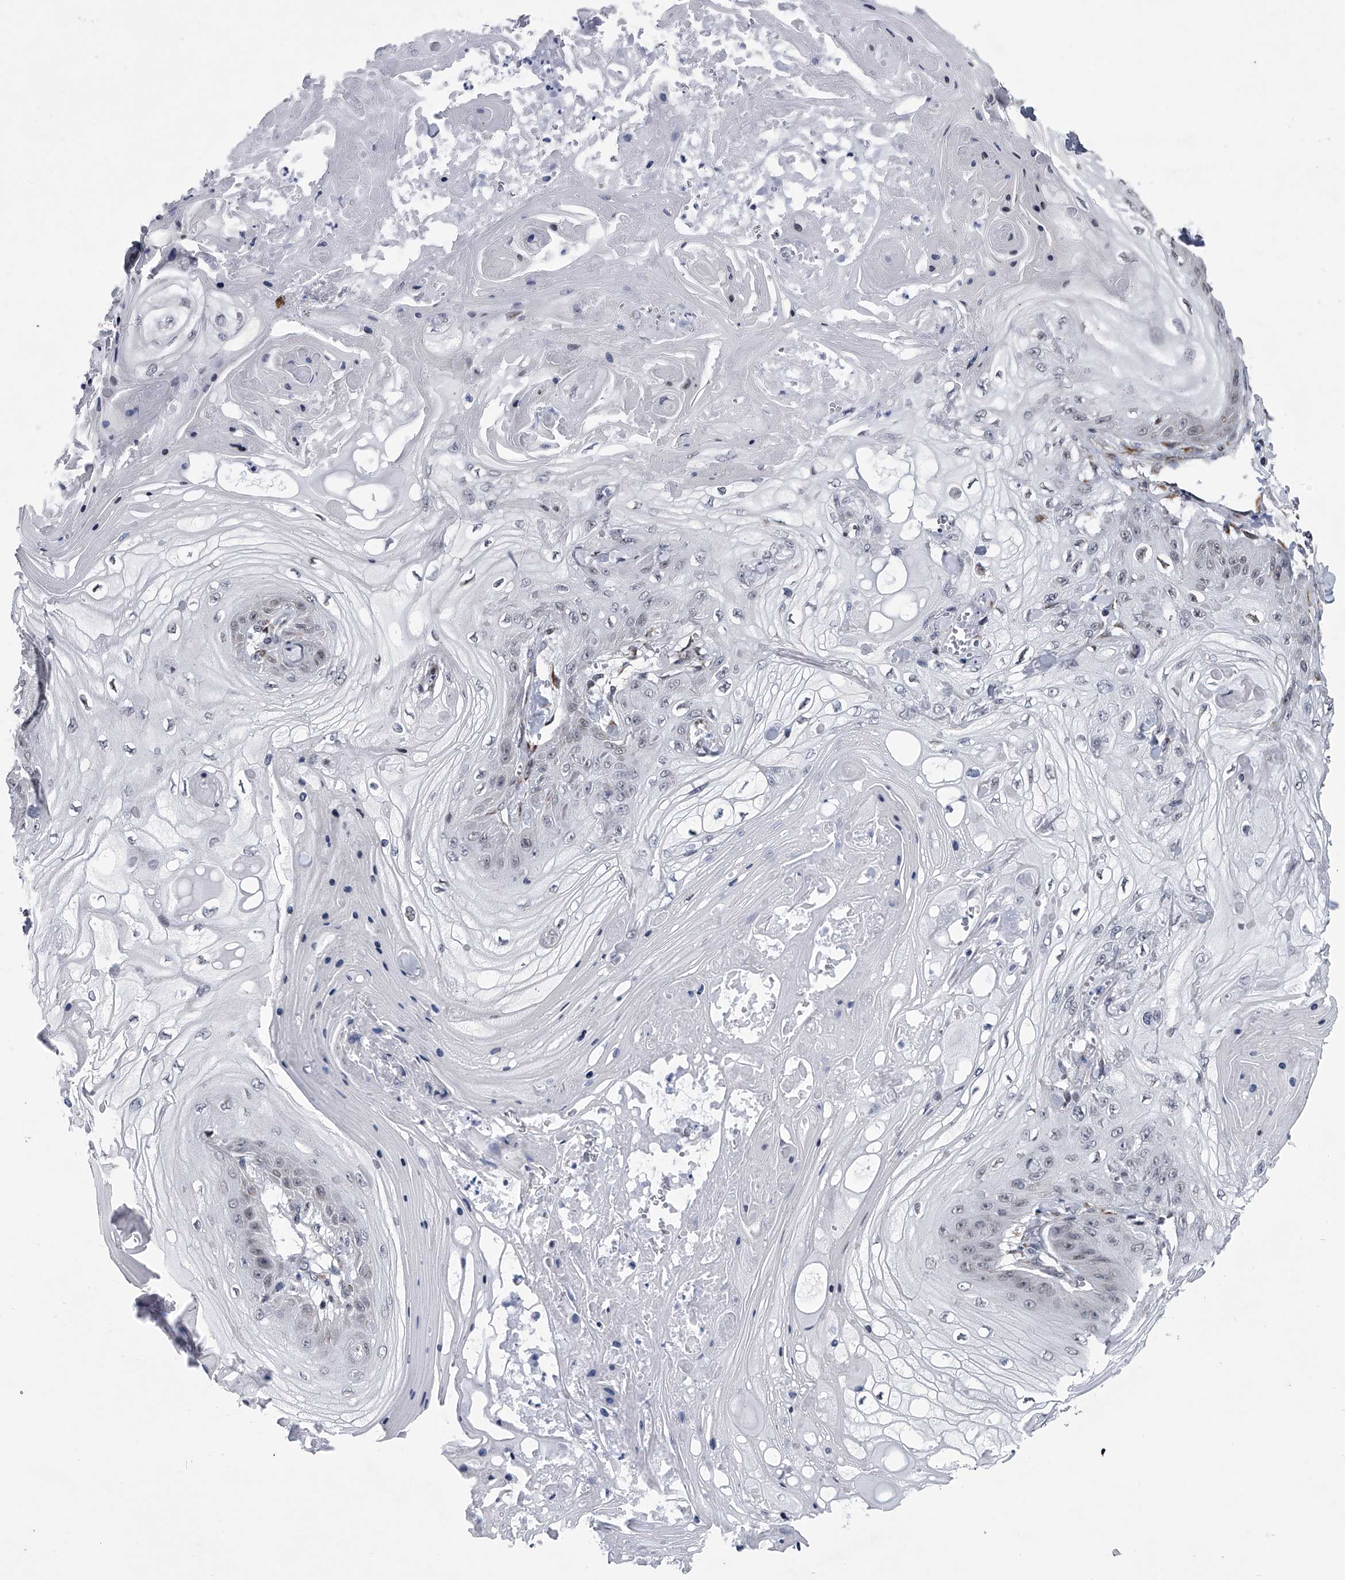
{"staining": {"intensity": "negative", "quantity": "none", "location": "none"}, "tissue": "skin cancer", "cell_type": "Tumor cells", "image_type": "cancer", "snomed": [{"axis": "morphology", "description": "Squamous cell carcinoma, NOS"}, {"axis": "topography", "description": "Skin"}], "caption": "Protein analysis of skin cancer (squamous cell carcinoma) displays no significant positivity in tumor cells. Brightfield microscopy of immunohistochemistry stained with DAB (brown) and hematoxylin (blue), captured at high magnification.", "gene": "PPP2R5D", "patient": {"sex": "male", "age": 74}}